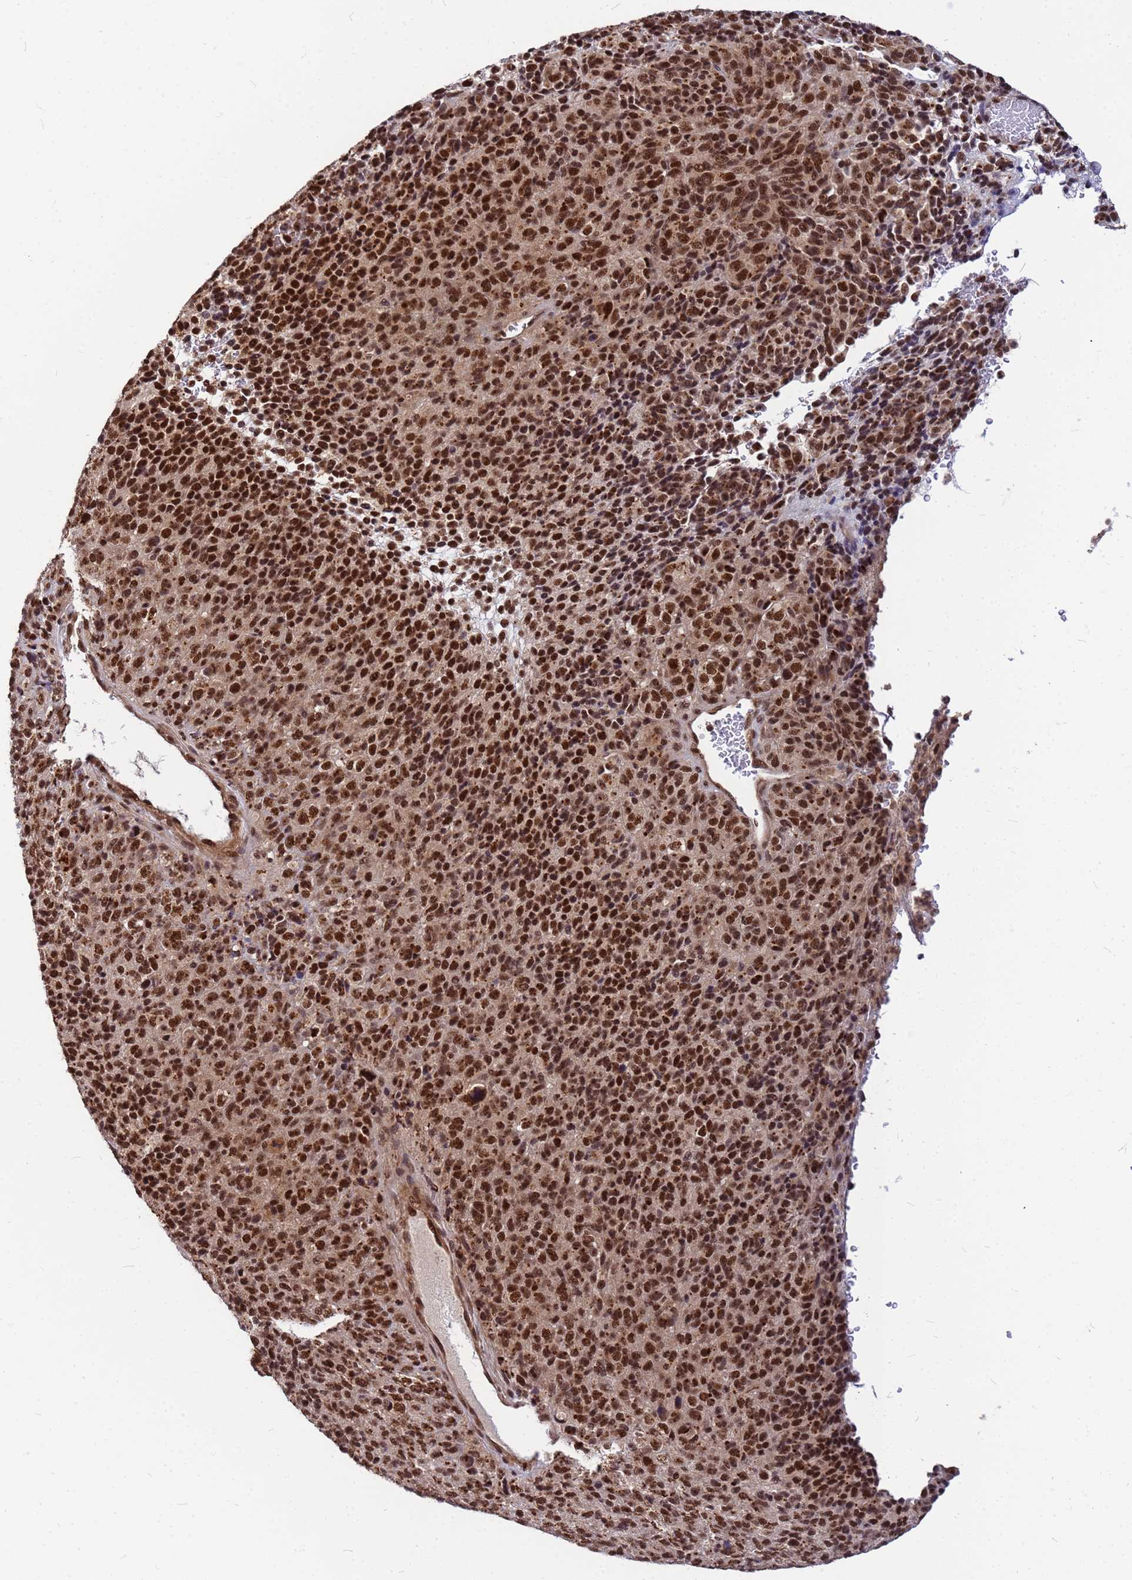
{"staining": {"intensity": "strong", "quantity": ">75%", "location": "cytoplasmic/membranous,nuclear"}, "tissue": "melanoma", "cell_type": "Tumor cells", "image_type": "cancer", "snomed": [{"axis": "morphology", "description": "Malignant melanoma, Metastatic site"}, {"axis": "topography", "description": "Brain"}], "caption": "Protein staining of melanoma tissue demonstrates strong cytoplasmic/membranous and nuclear expression in approximately >75% of tumor cells. (Brightfield microscopy of DAB IHC at high magnification).", "gene": "NCBP2", "patient": {"sex": "female", "age": 56}}